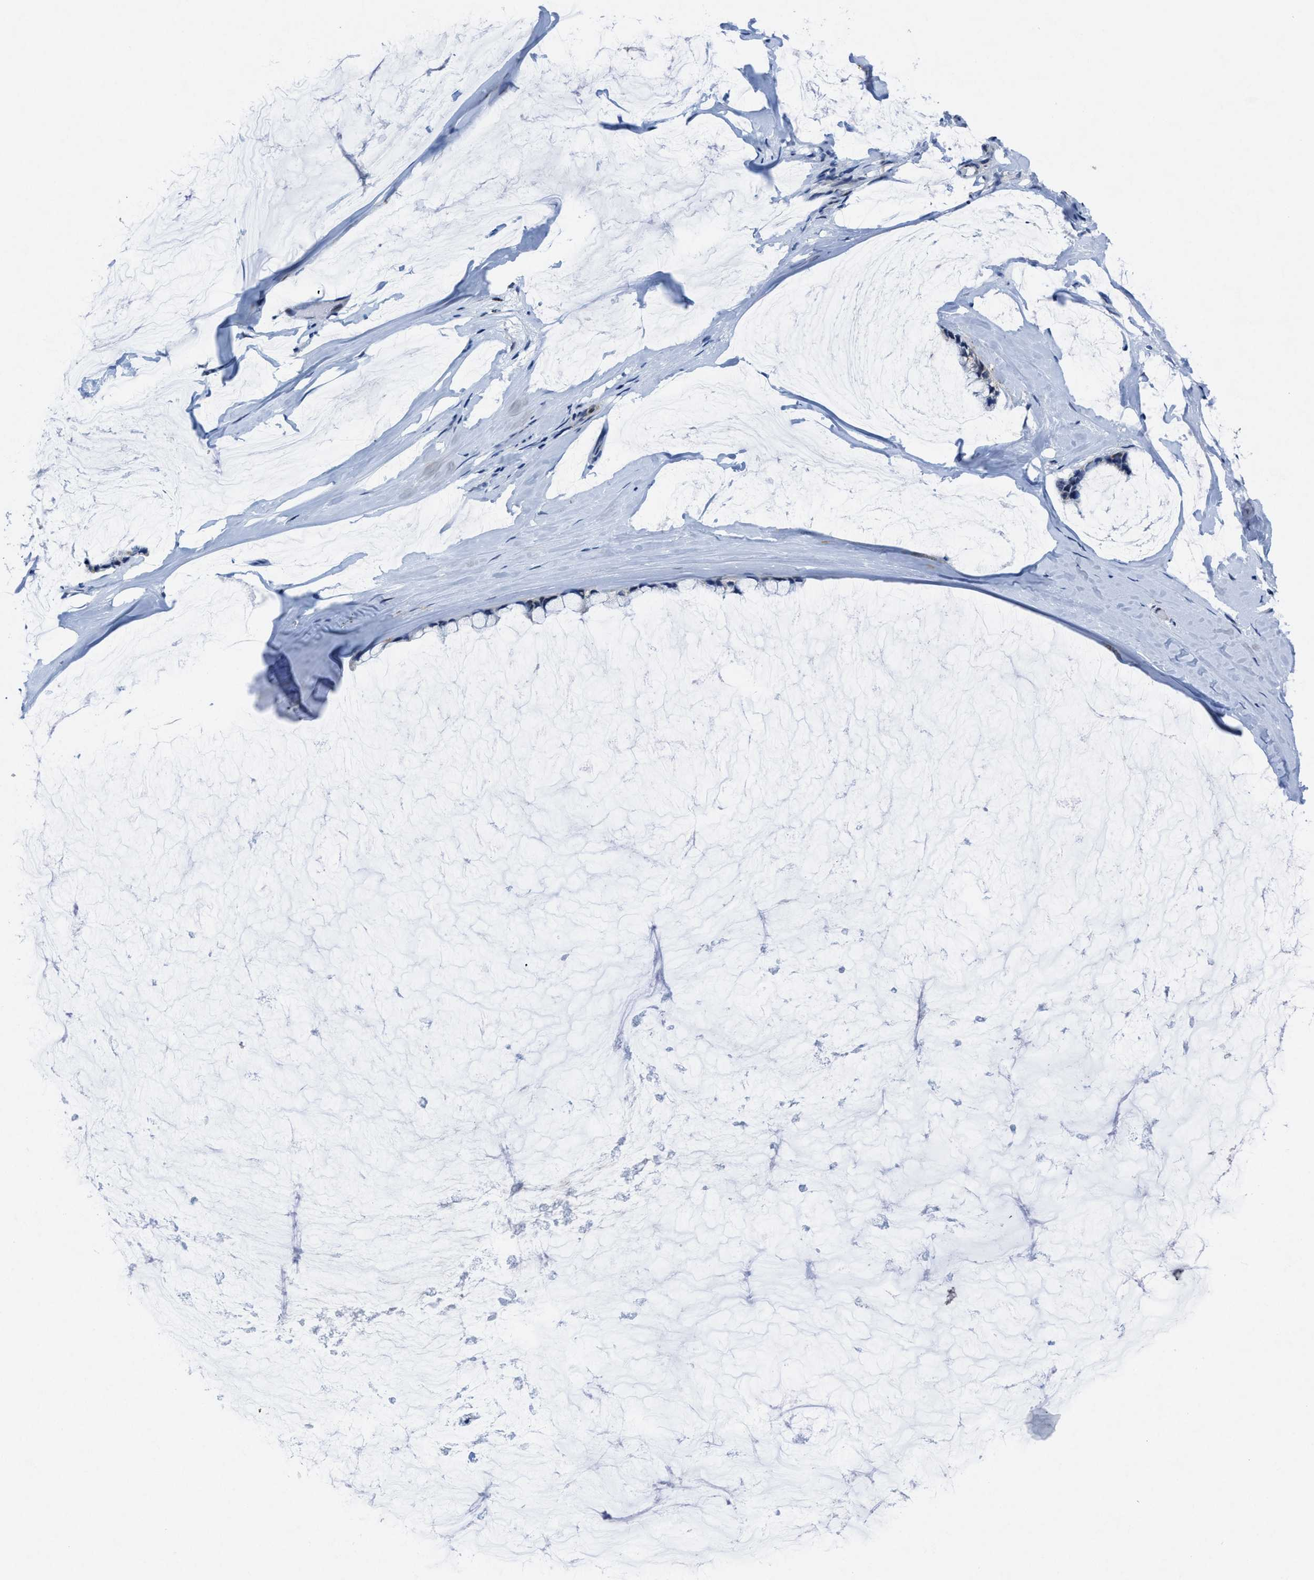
{"staining": {"intensity": "negative", "quantity": "none", "location": "none"}, "tissue": "ovarian cancer", "cell_type": "Tumor cells", "image_type": "cancer", "snomed": [{"axis": "morphology", "description": "Cystadenocarcinoma, mucinous, NOS"}, {"axis": "topography", "description": "Ovary"}], "caption": "A high-resolution histopathology image shows IHC staining of mucinous cystadenocarcinoma (ovarian), which exhibits no significant expression in tumor cells.", "gene": "ID3", "patient": {"sex": "female", "age": 39}}